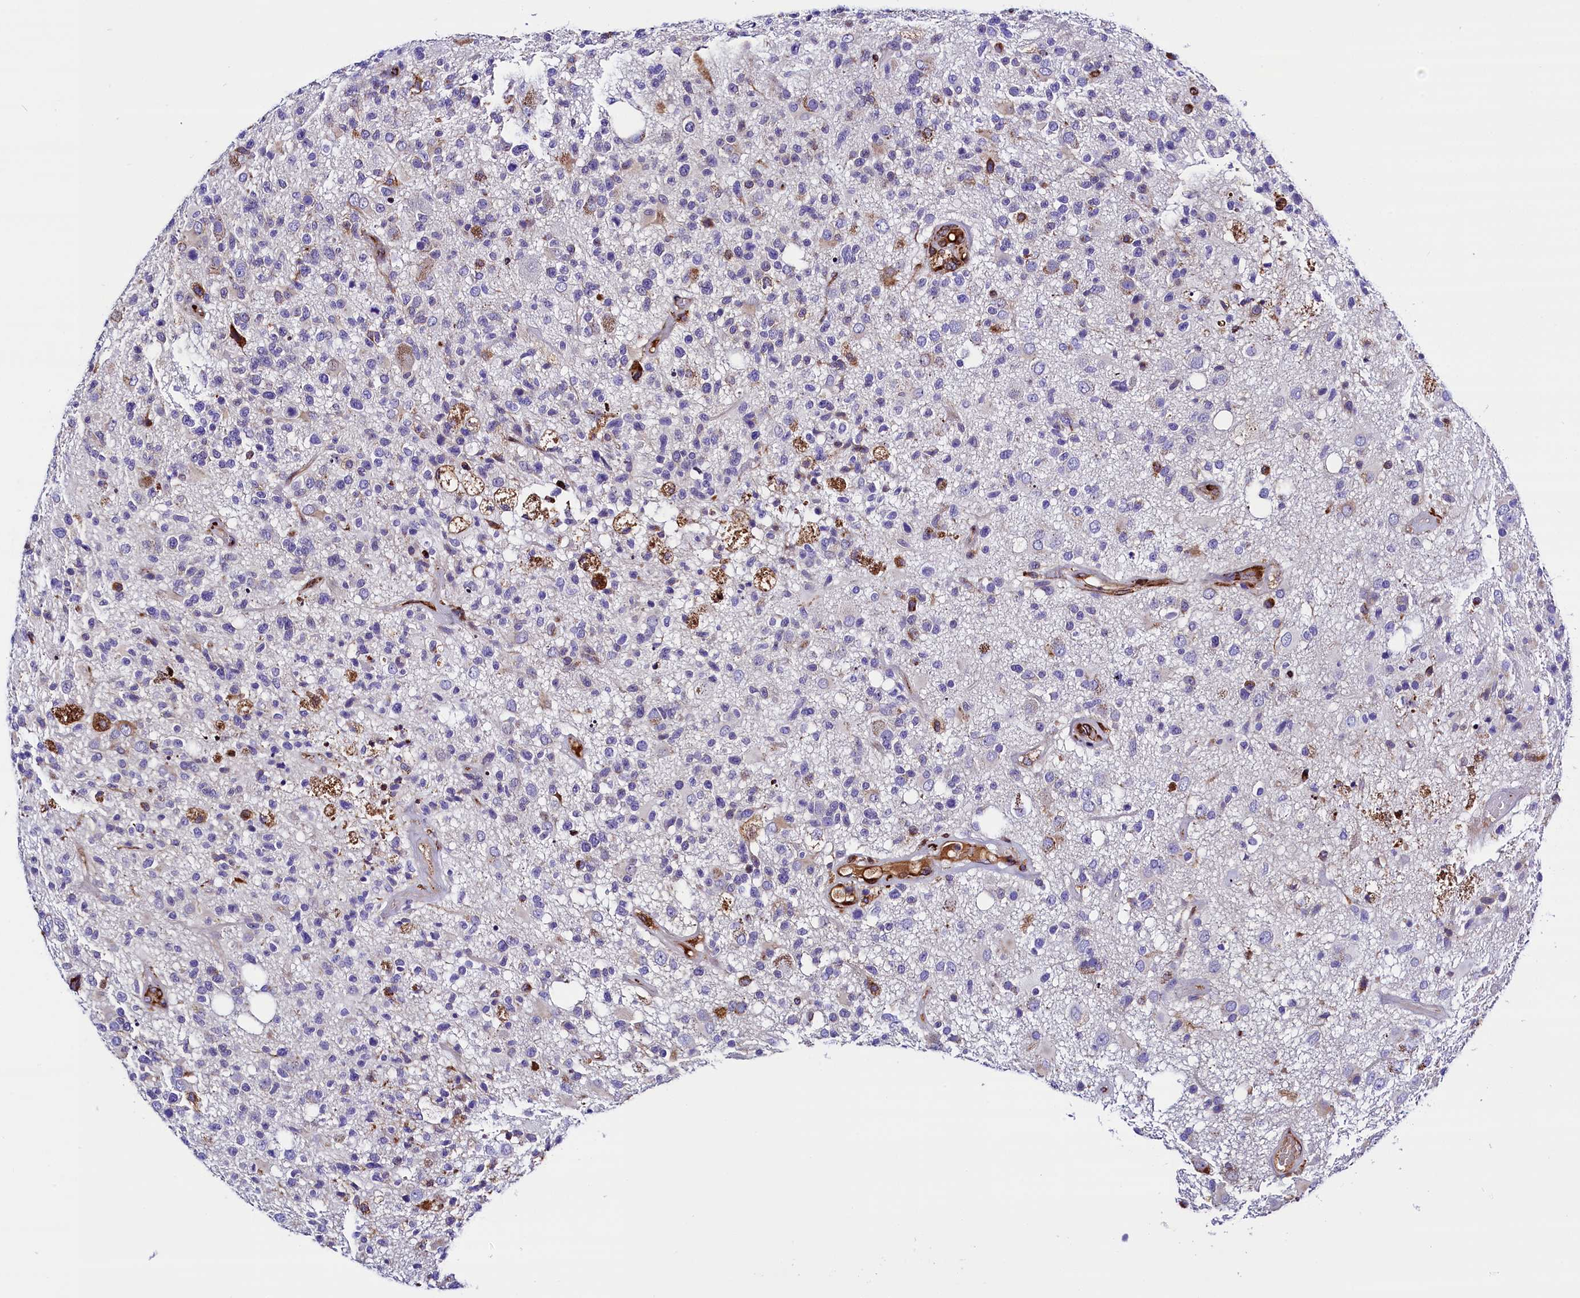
{"staining": {"intensity": "negative", "quantity": "none", "location": "none"}, "tissue": "glioma", "cell_type": "Tumor cells", "image_type": "cancer", "snomed": [{"axis": "morphology", "description": "Glioma, malignant, High grade"}, {"axis": "morphology", "description": "Glioblastoma, NOS"}, {"axis": "topography", "description": "Brain"}], "caption": "Immunohistochemical staining of glioblastoma demonstrates no significant expression in tumor cells.", "gene": "CMTR2", "patient": {"sex": "male", "age": 60}}